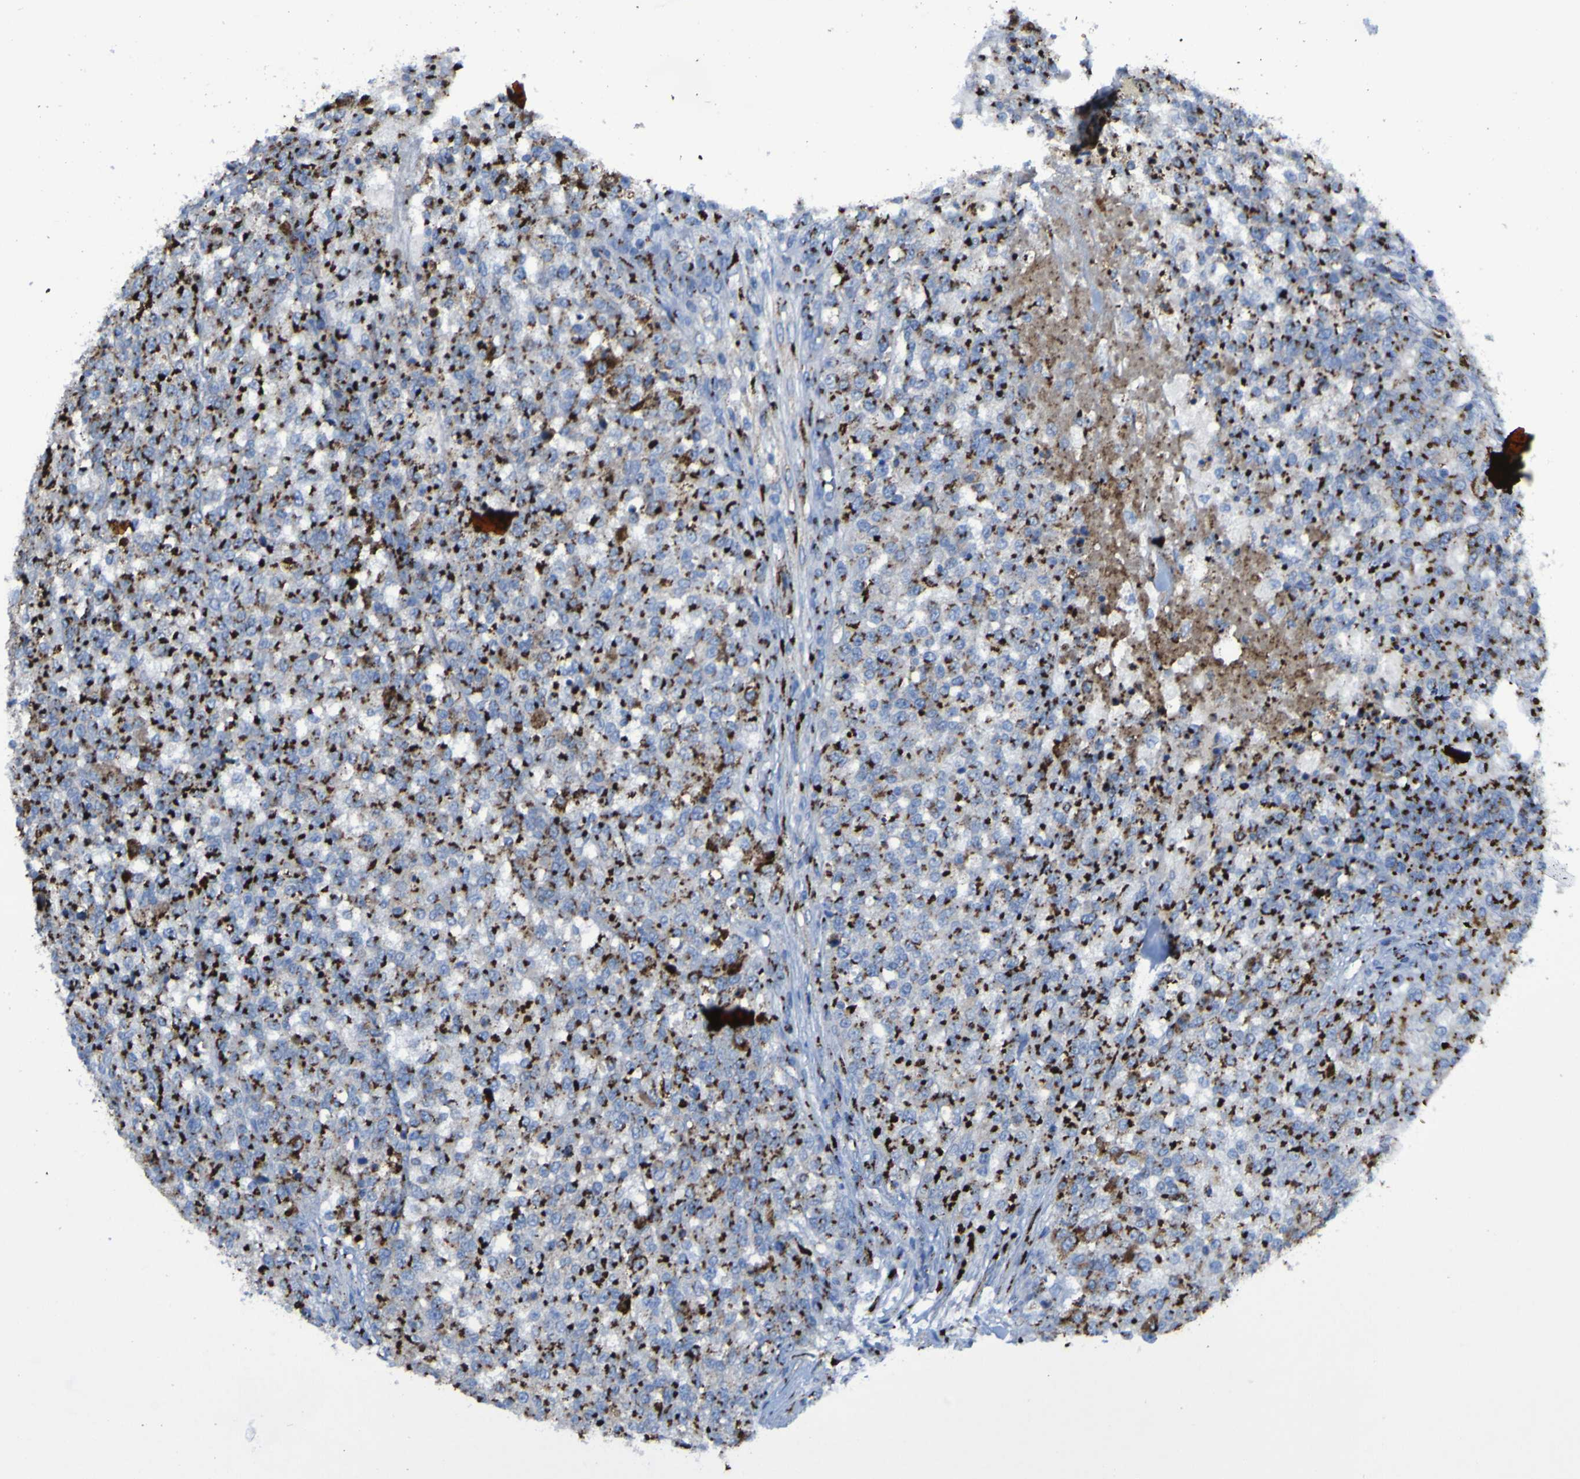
{"staining": {"intensity": "strong", "quantity": ">75%", "location": "cytoplasmic/membranous"}, "tissue": "testis cancer", "cell_type": "Tumor cells", "image_type": "cancer", "snomed": [{"axis": "morphology", "description": "Seminoma, NOS"}, {"axis": "topography", "description": "Testis"}], "caption": "Brown immunohistochemical staining in human testis cancer shows strong cytoplasmic/membranous expression in about >75% of tumor cells. (DAB = brown stain, brightfield microscopy at high magnification).", "gene": "GOLM1", "patient": {"sex": "male", "age": 59}}